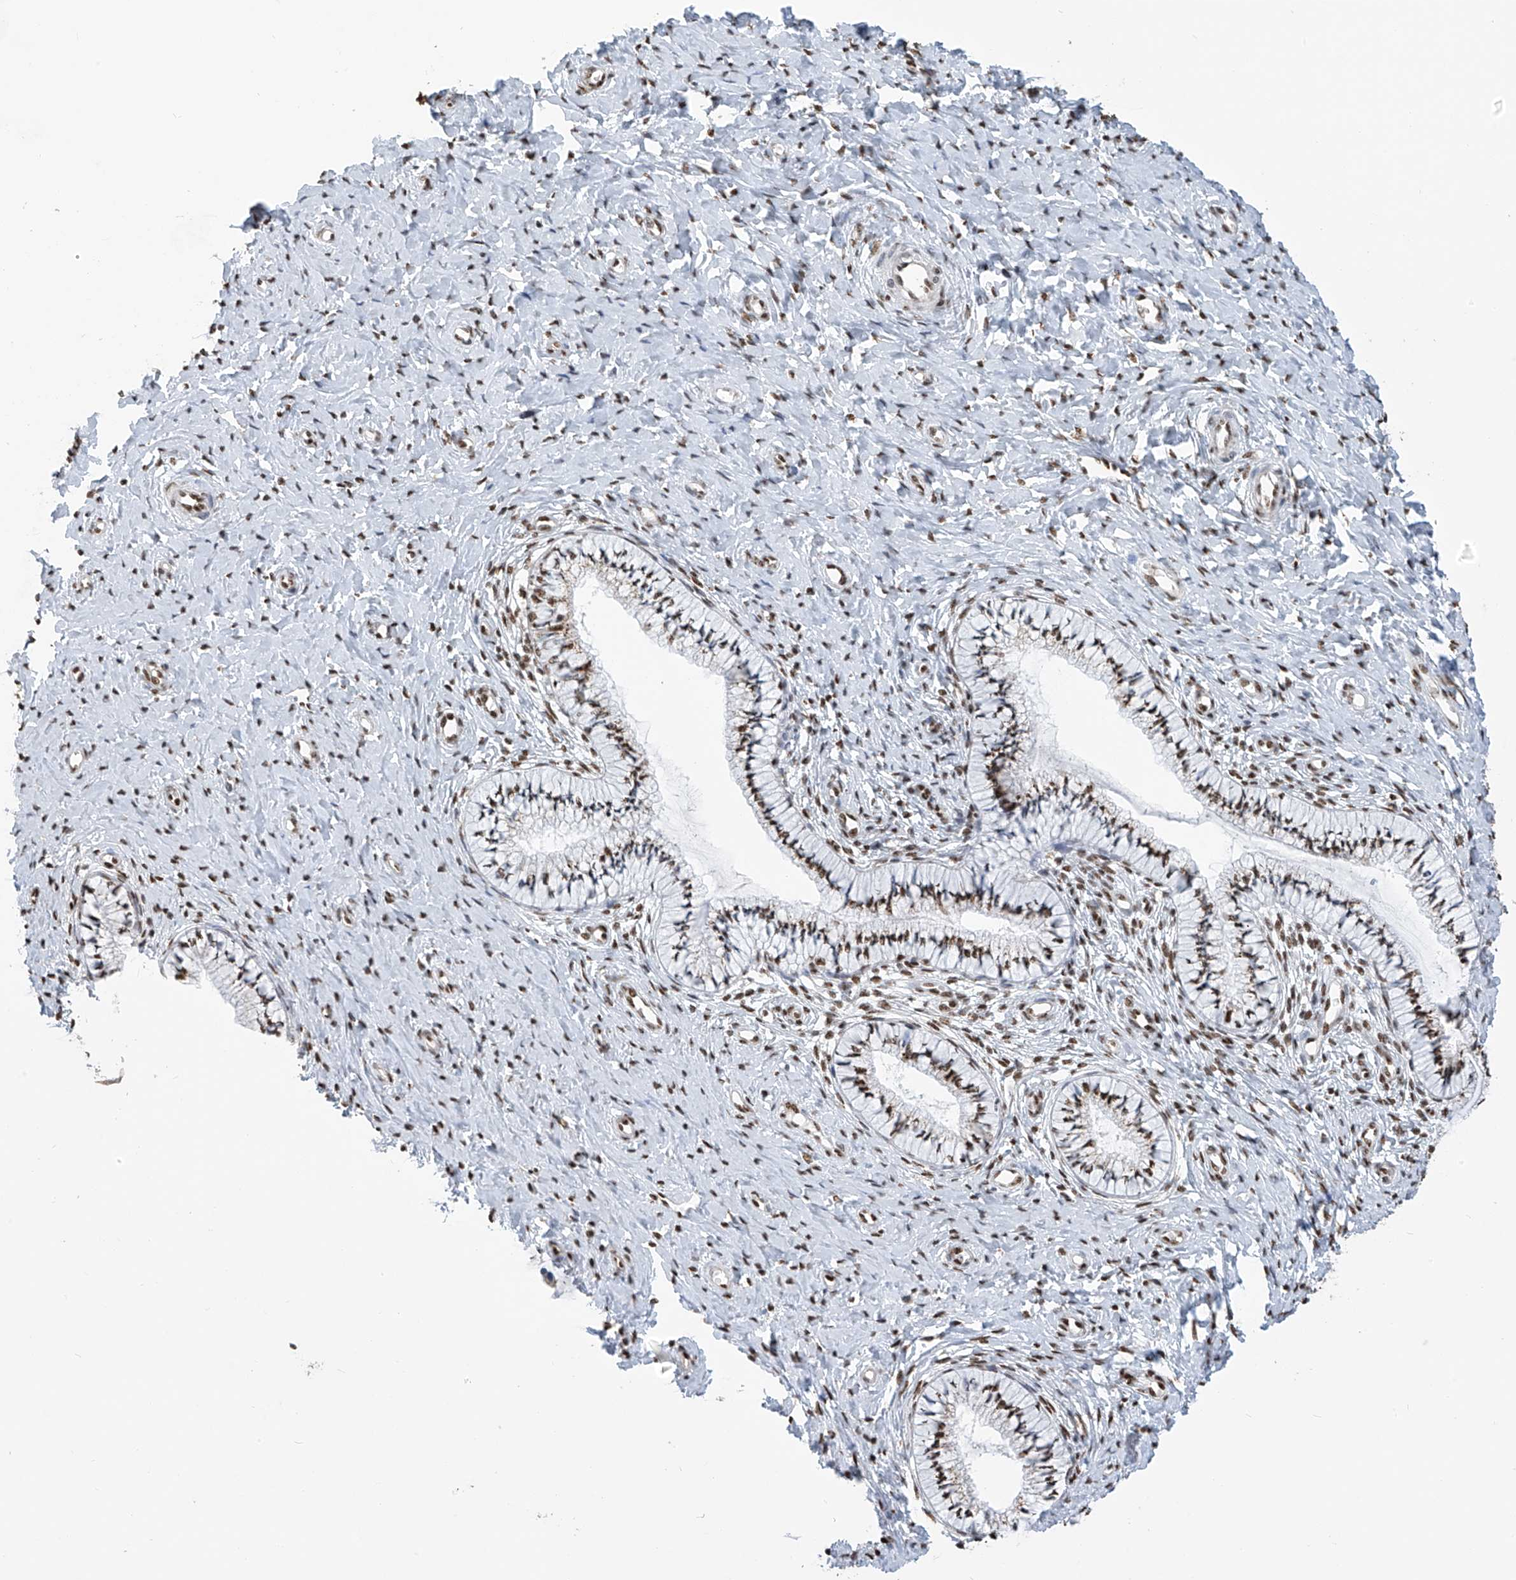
{"staining": {"intensity": "moderate", "quantity": "25%-75%", "location": "nuclear"}, "tissue": "cervix", "cell_type": "Glandular cells", "image_type": "normal", "snomed": [{"axis": "morphology", "description": "Normal tissue, NOS"}, {"axis": "topography", "description": "Cervix"}], "caption": "An immunohistochemistry (IHC) photomicrograph of normal tissue is shown. Protein staining in brown labels moderate nuclear positivity in cervix within glandular cells.", "gene": "APLF", "patient": {"sex": "female", "age": 36}}